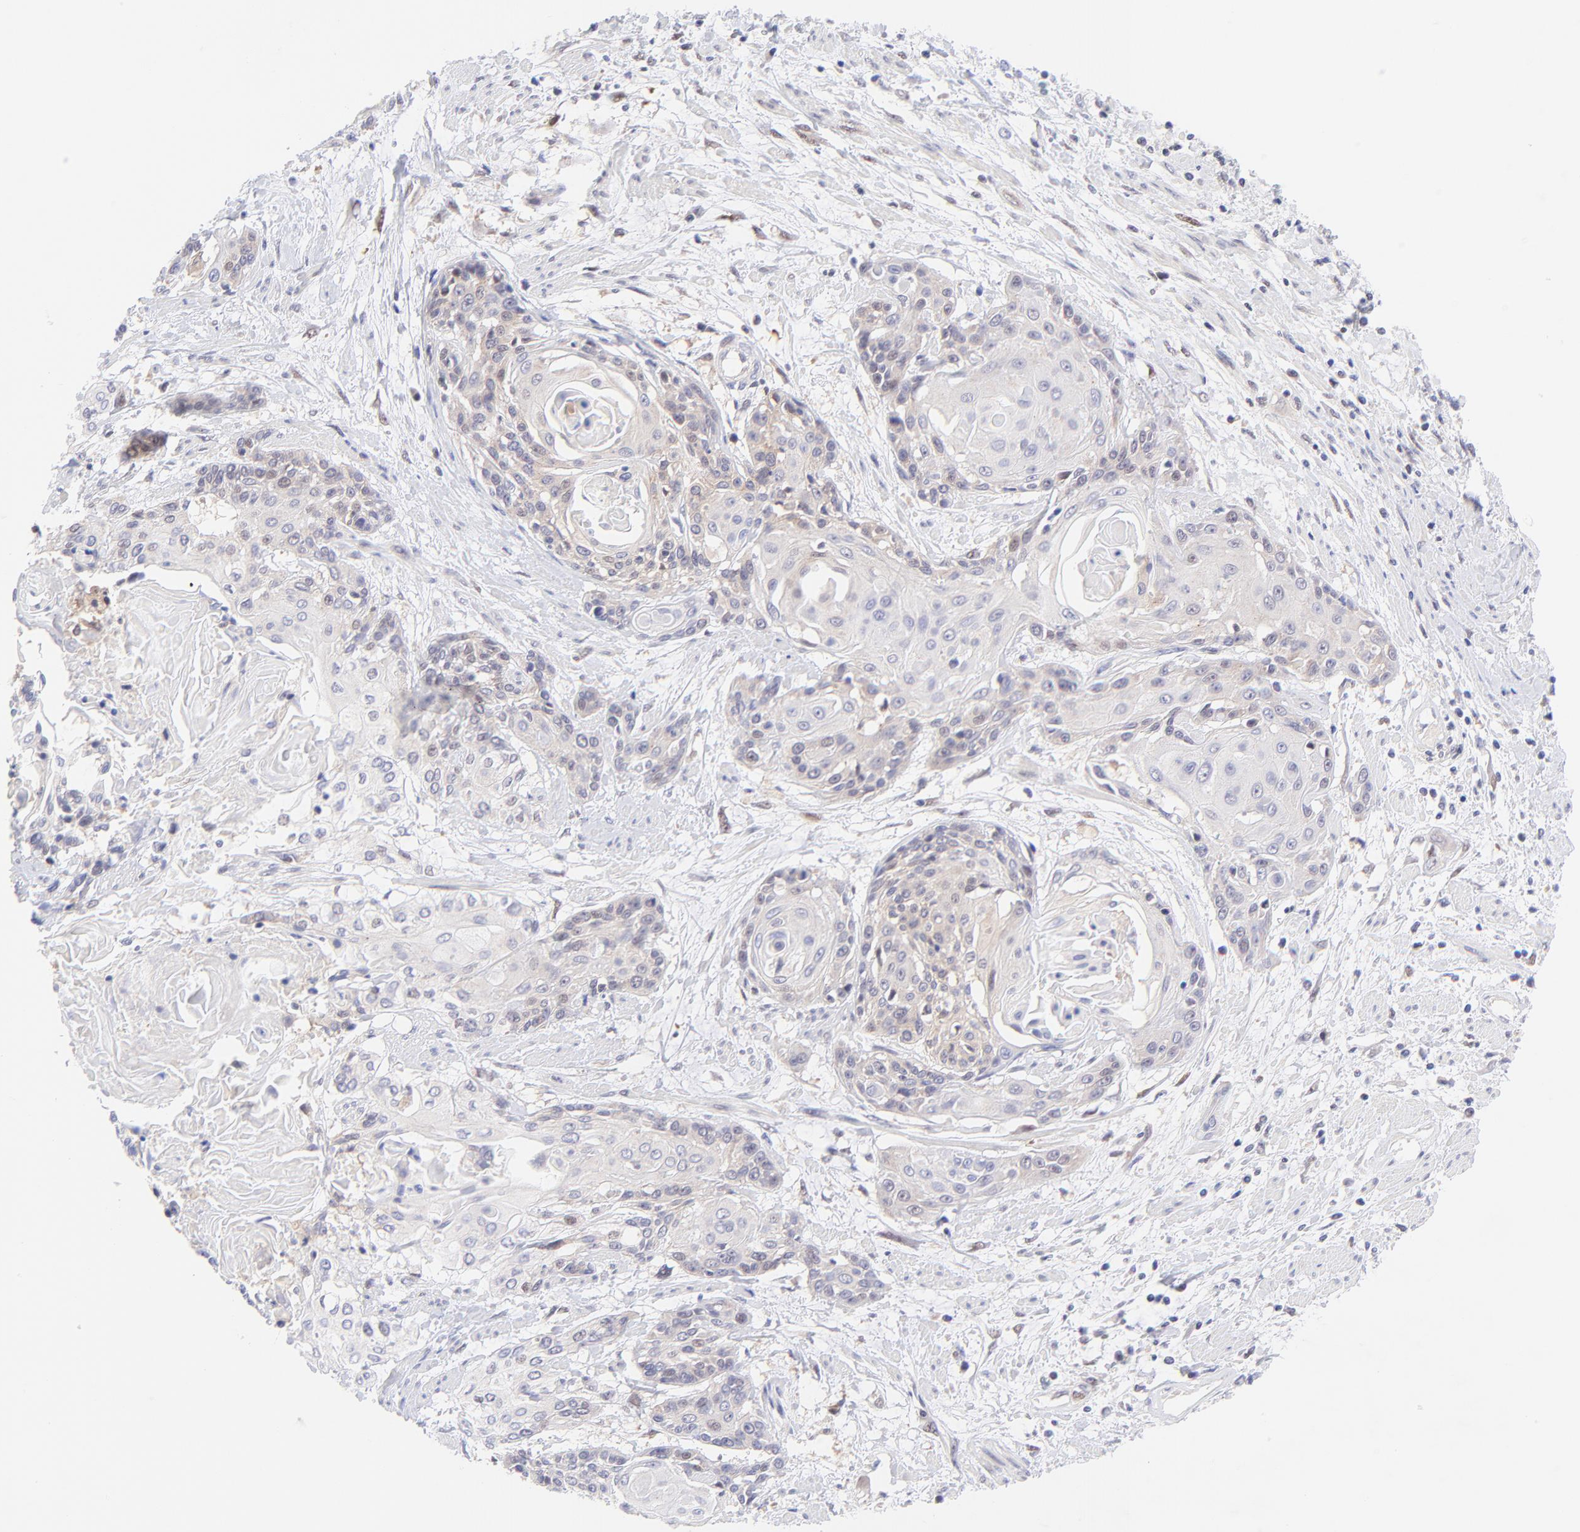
{"staining": {"intensity": "negative", "quantity": "none", "location": "none"}, "tissue": "cervical cancer", "cell_type": "Tumor cells", "image_type": "cancer", "snomed": [{"axis": "morphology", "description": "Squamous cell carcinoma, NOS"}, {"axis": "topography", "description": "Cervix"}], "caption": "This histopathology image is of cervical cancer (squamous cell carcinoma) stained with immunohistochemistry to label a protein in brown with the nuclei are counter-stained blue. There is no staining in tumor cells.", "gene": "PBDC1", "patient": {"sex": "female", "age": 57}}